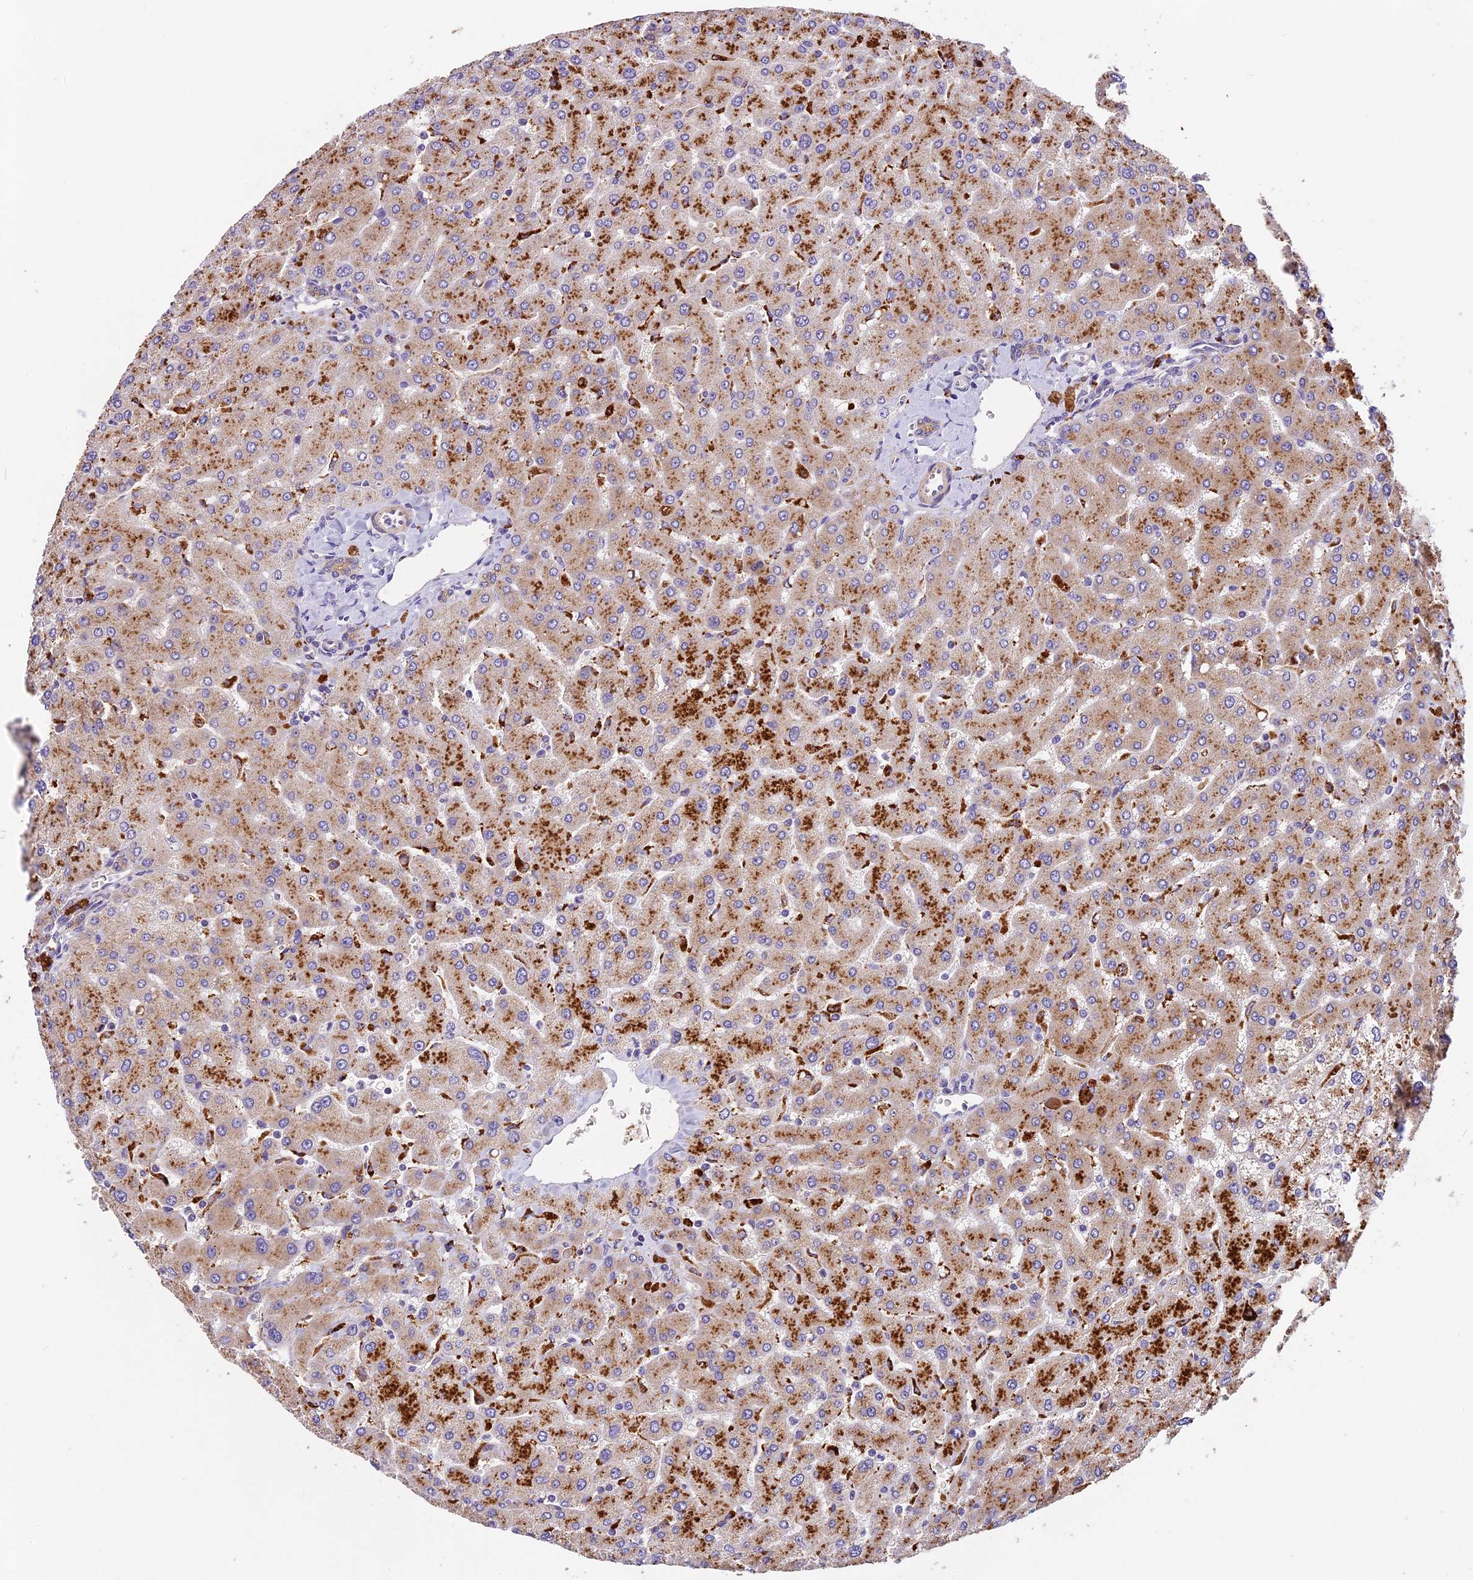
{"staining": {"intensity": "weak", "quantity": ">75%", "location": "cytoplasmic/membranous"}, "tissue": "liver", "cell_type": "Cholangiocytes", "image_type": "normal", "snomed": [{"axis": "morphology", "description": "Normal tissue, NOS"}, {"axis": "topography", "description": "Liver"}], "caption": "Cholangiocytes show low levels of weak cytoplasmic/membranous staining in about >75% of cells in benign human liver. The staining is performed using DAB brown chromogen to label protein expression. The nuclei are counter-stained blue using hematoxylin.", "gene": "COPE", "patient": {"sex": "male", "age": 55}}